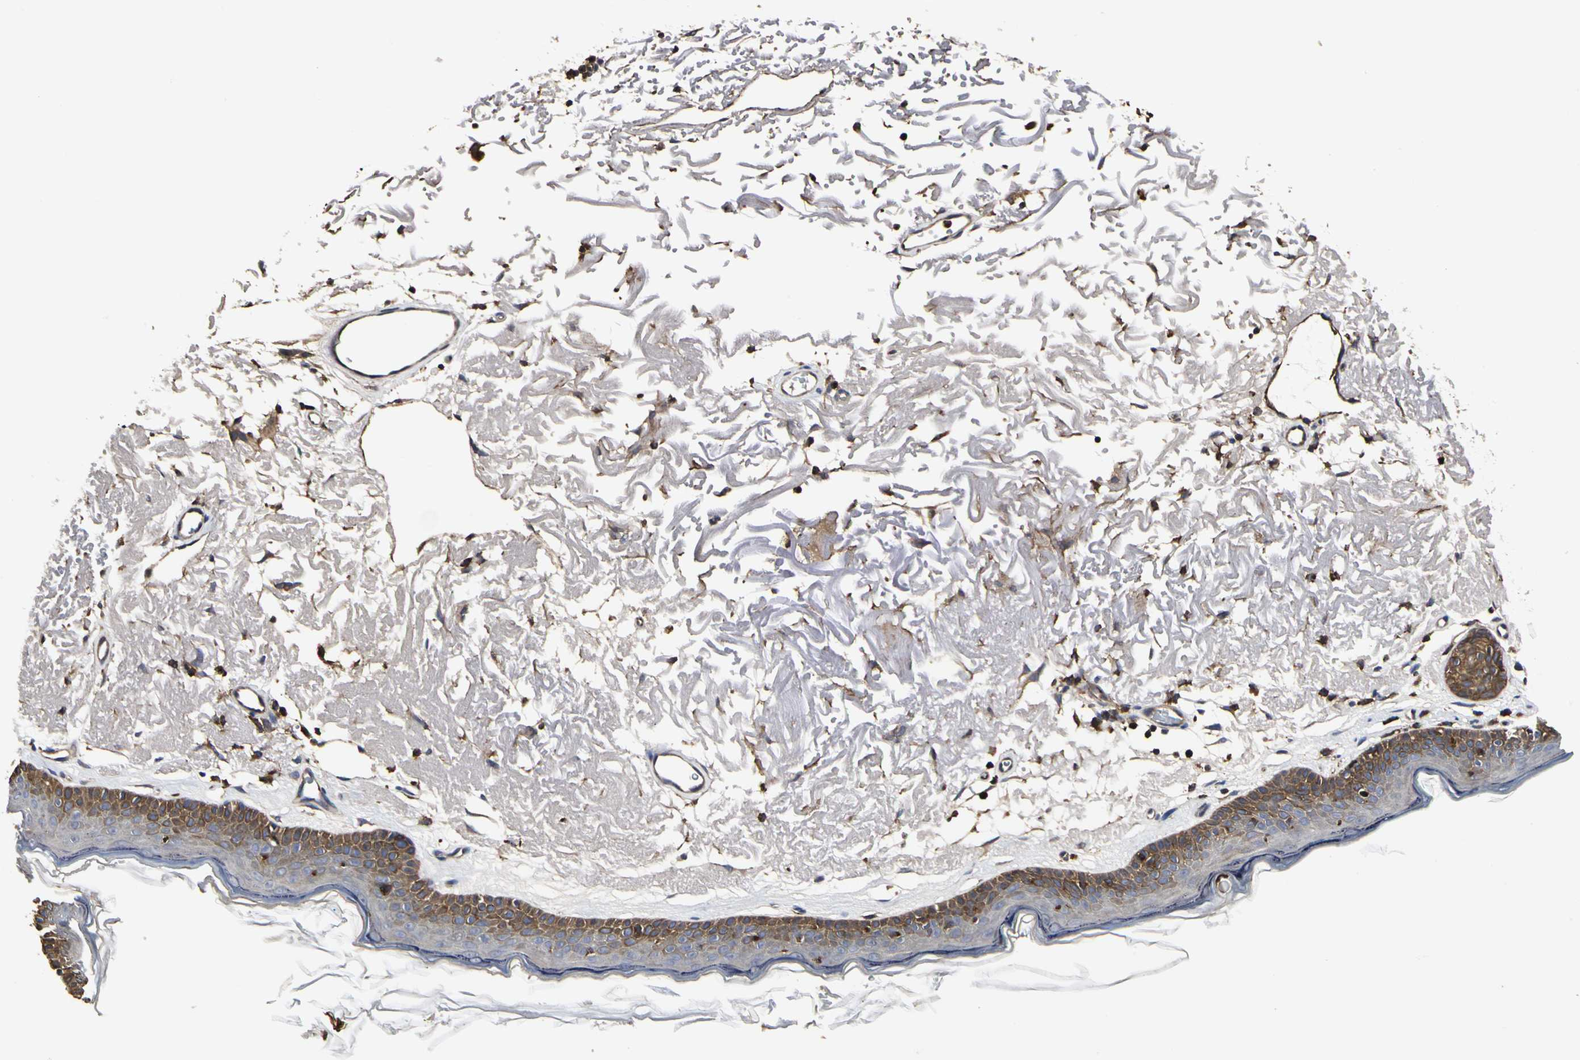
{"staining": {"intensity": "strong", "quantity": ">75%", "location": "cytoplasmic/membranous"}, "tissue": "skin", "cell_type": "Fibroblasts", "image_type": "normal", "snomed": [{"axis": "morphology", "description": "Normal tissue, NOS"}, {"axis": "topography", "description": "Skin"}], "caption": "Protein expression analysis of benign human skin reveals strong cytoplasmic/membranous positivity in about >75% of fibroblasts. (DAB (3,3'-diaminobenzidine) = brown stain, brightfield microscopy at high magnification).", "gene": "NAPG", "patient": {"sex": "female", "age": 90}}